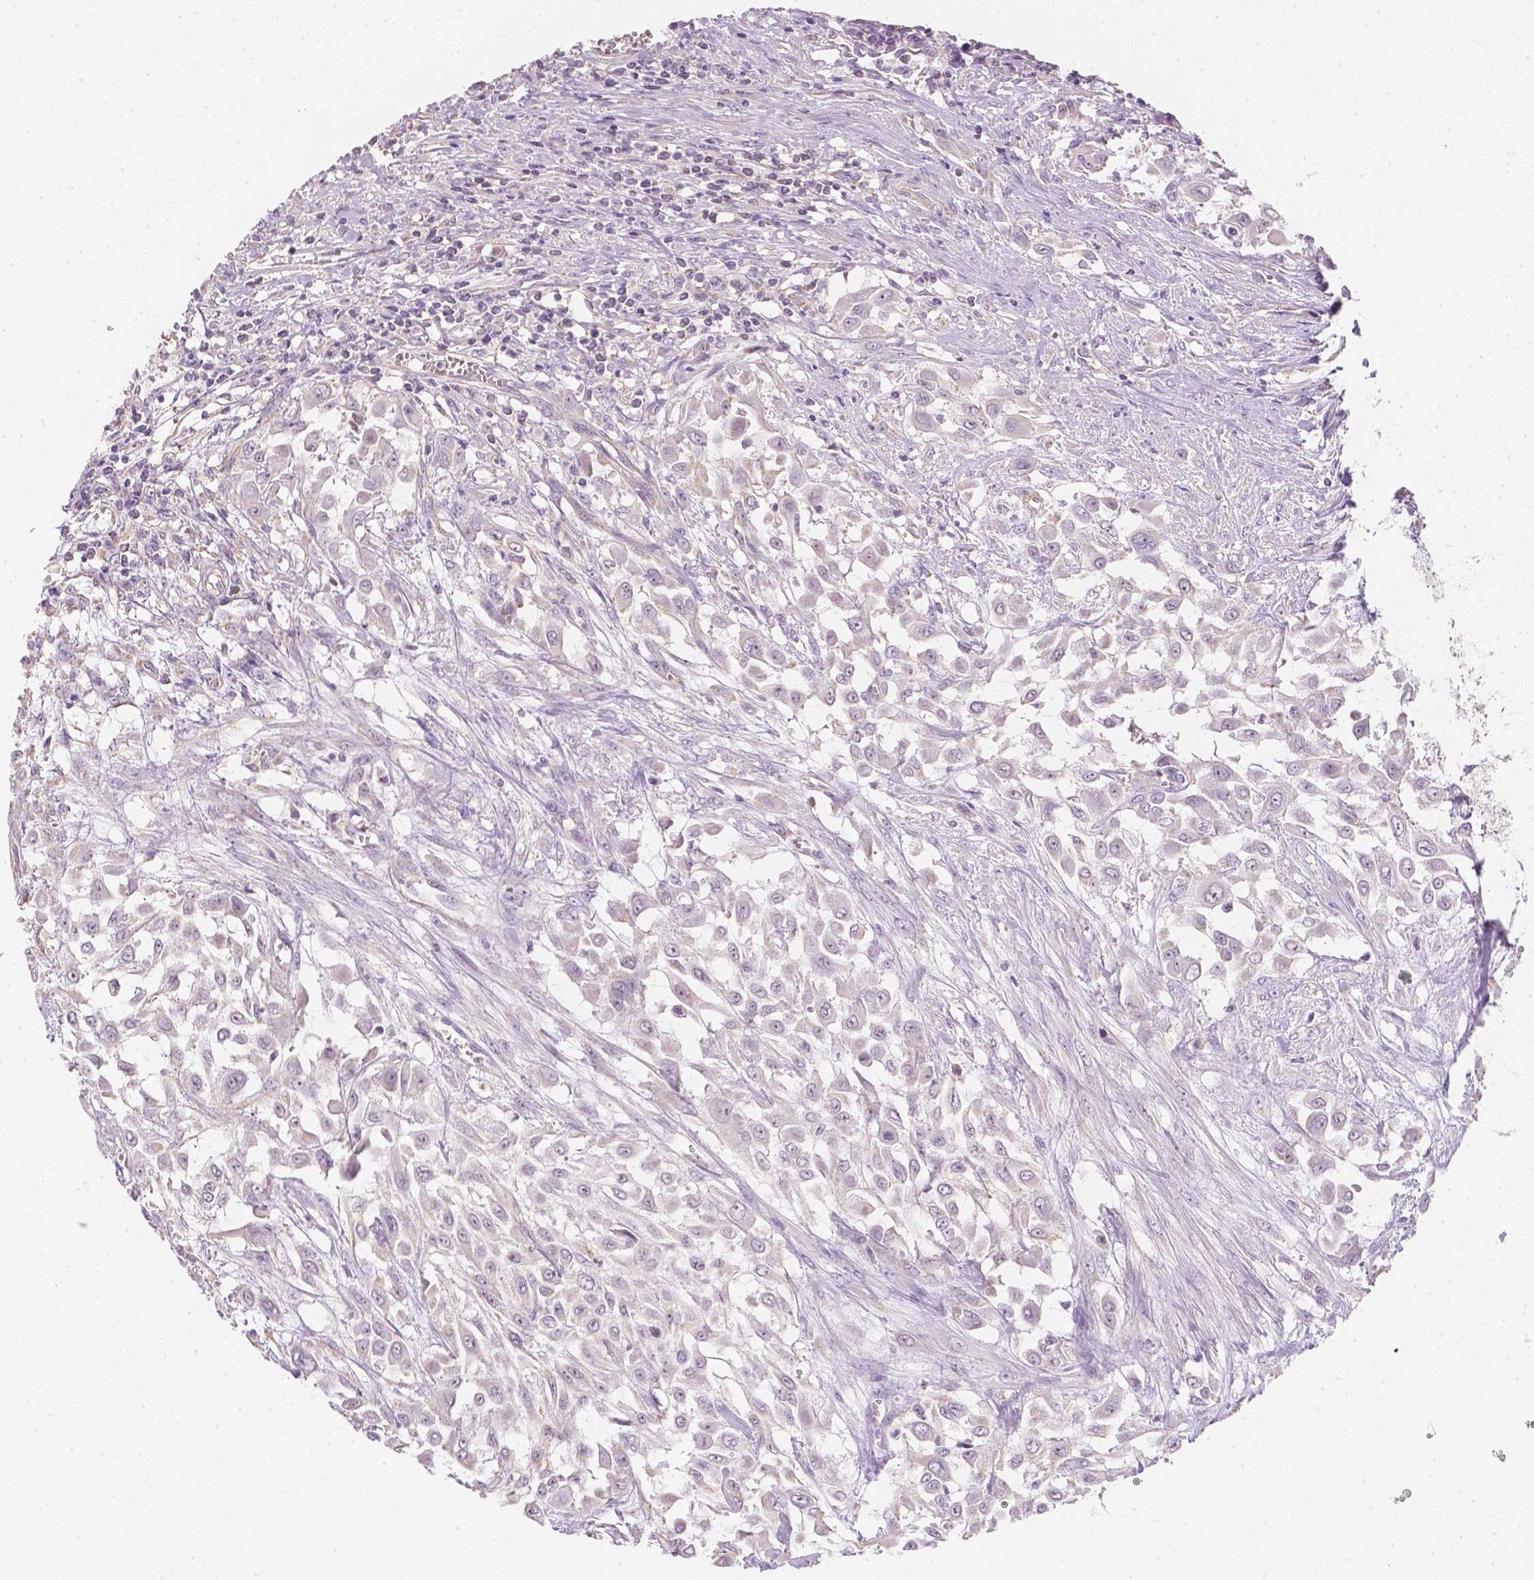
{"staining": {"intensity": "moderate", "quantity": "25%-75%", "location": "cytoplasmic/membranous,nuclear"}, "tissue": "urothelial cancer", "cell_type": "Tumor cells", "image_type": "cancer", "snomed": [{"axis": "morphology", "description": "Urothelial carcinoma, High grade"}, {"axis": "topography", "description": "Urinary bladder"}], "caption": "A histopathology image of high-grade urothelial carcinoma stained for a protein shows moderate cytoplasmic/membranous and nuclear brown staining in tumor cells. (Stains: DAB in brown, nuclei in blue, Microscopy: brightfield microscopy at high magnification).", "gene": "NVL", "patient": {"sex": "male", "age": 57}}